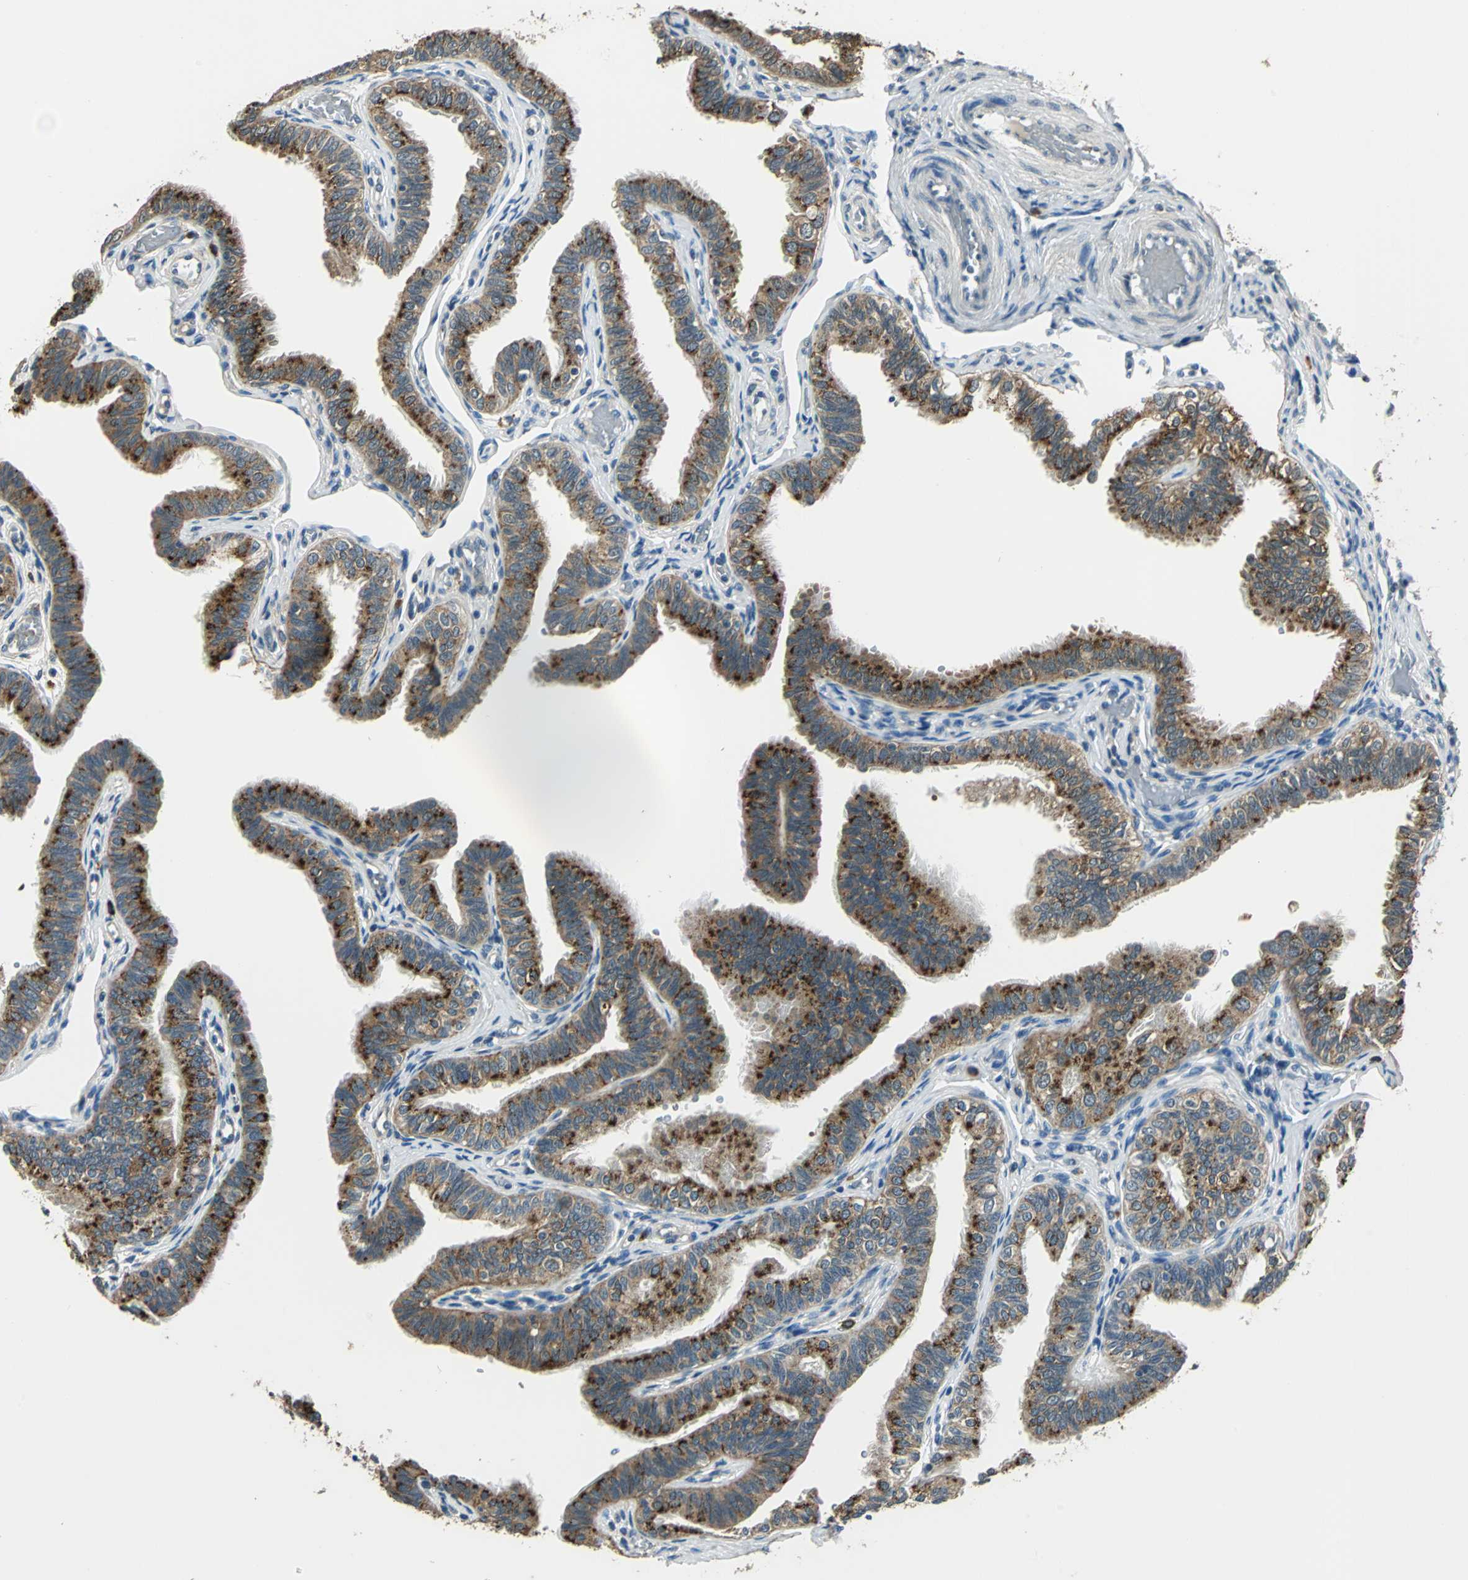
{"staining": {"intensity": "strong", "quantity": ">75%", "location": "cytoplasmic/membranous"}, "tissue": "fallopian tube", "cell_type": "Glandular cells", "image_type": "normal", "snomed": [{"axis": "morphology", "description": "Normal tissue, NOS"}, {"axis": "morphology", "description": "Dermoid, NOS"}, {"axis": "topography", "description": "Fallopian tube"}], "caption": "The immunohistochemical stain highlights strong cytoplasmic/membranous positivity in glandular cells of unremarkable fallopian tube. (DAB IHC, brown staining for protein, blue staining for nuclei).", "gene": "NIT1", "patient": {"sex": "female", "age": 33}}